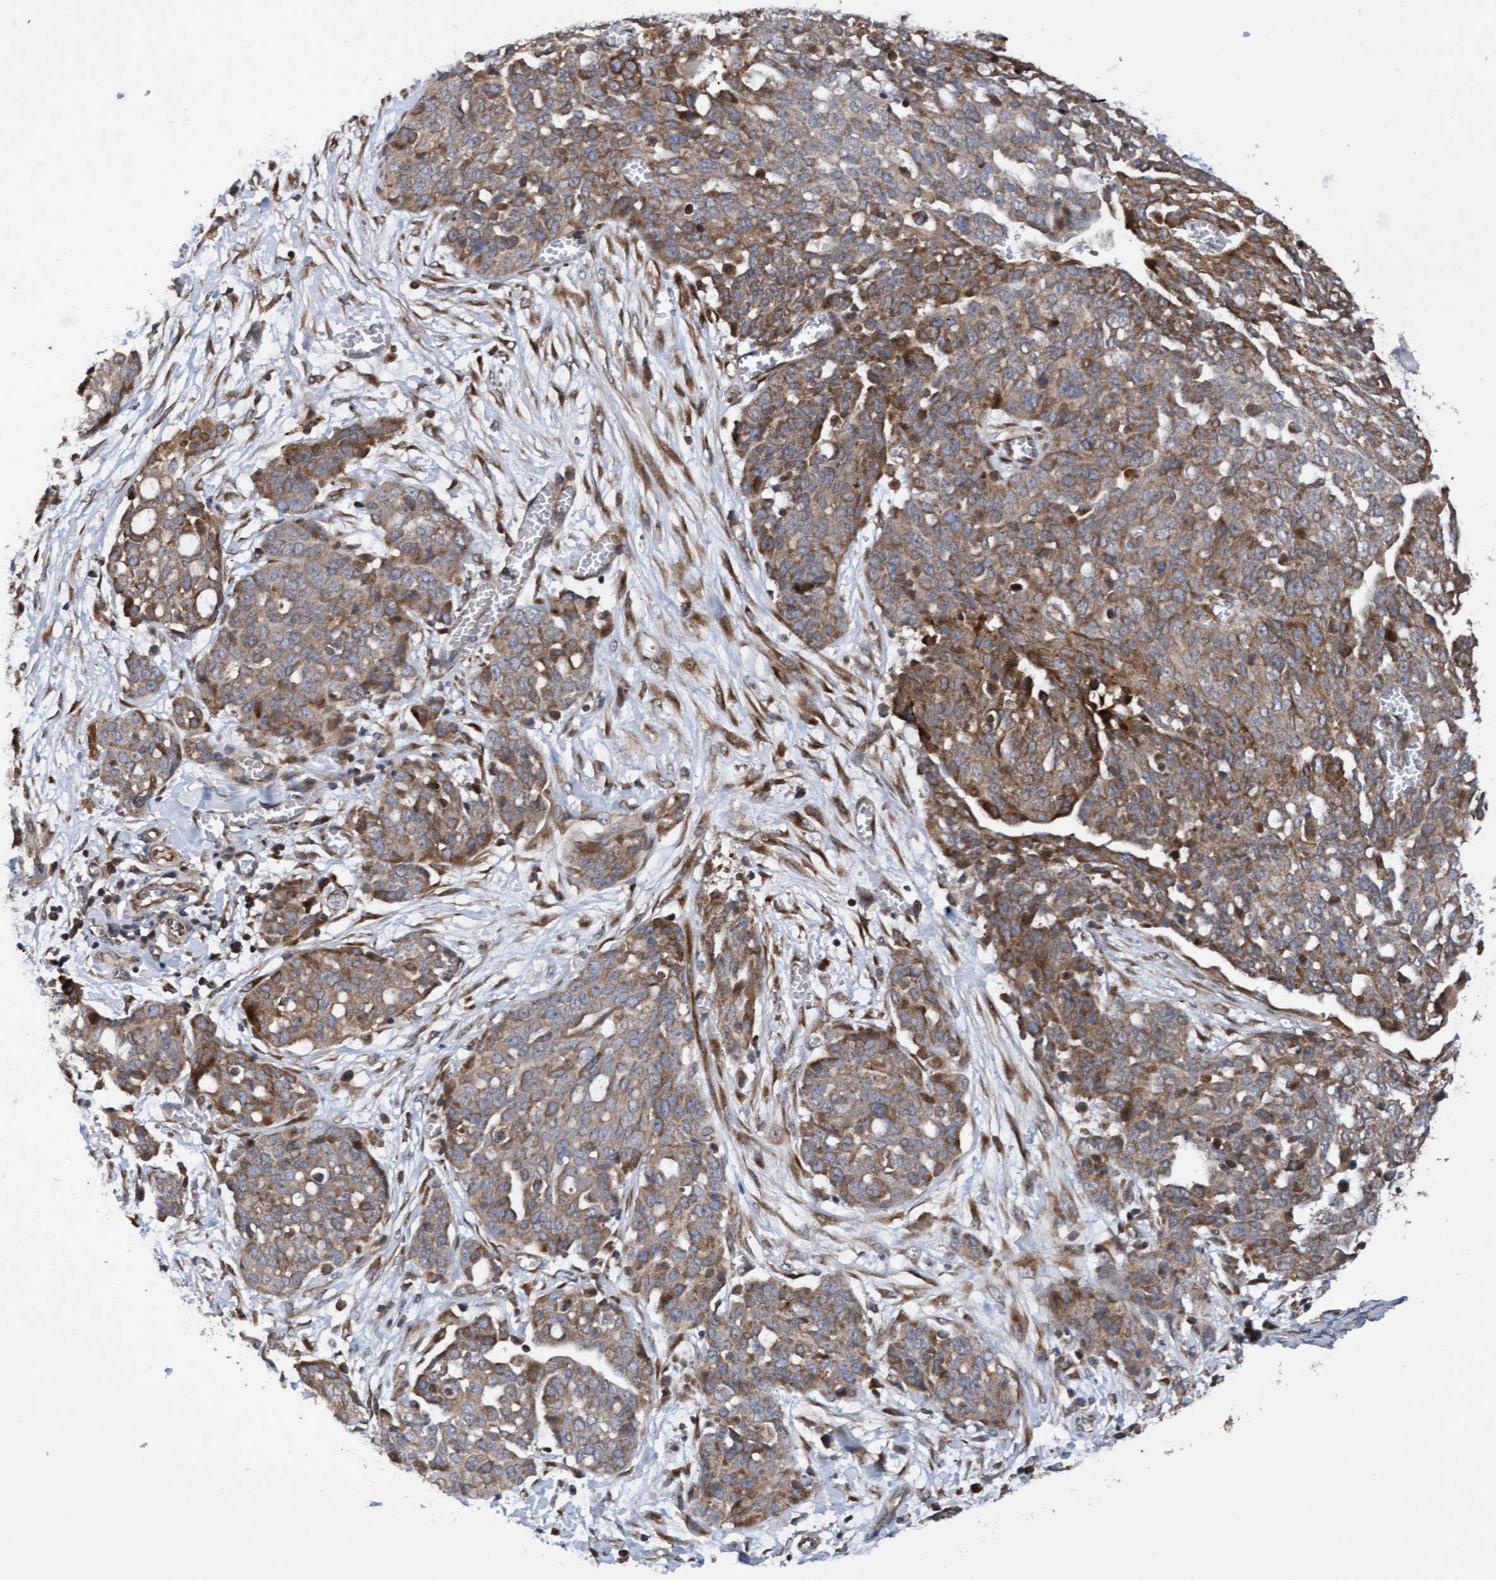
{"staining": {"intensity": "moderate", "quantity": ">75%", "location": "cytoplasmic/membranous"}, "tissue": "ovarian cancer", "cell_type": "Tumor cells", "image_type": "cancer", "snomed": [{"axis": "morphology", "description": "Cystadenocarcinoma, serous, NOS"}, {"axis": "topography", "description": "Soft tissue"}, {"axis": "topography", "description": "Ovary"}], "caption": "The histopathology image reveals staining of ovarian cancer (serous cystadenocarcinoma), revealing moderate cytoplasmic/membranous protein expression (brown color) within tumor cells.", "gene": "ELP5", "patient": {"sex": "female", "age": 57}}